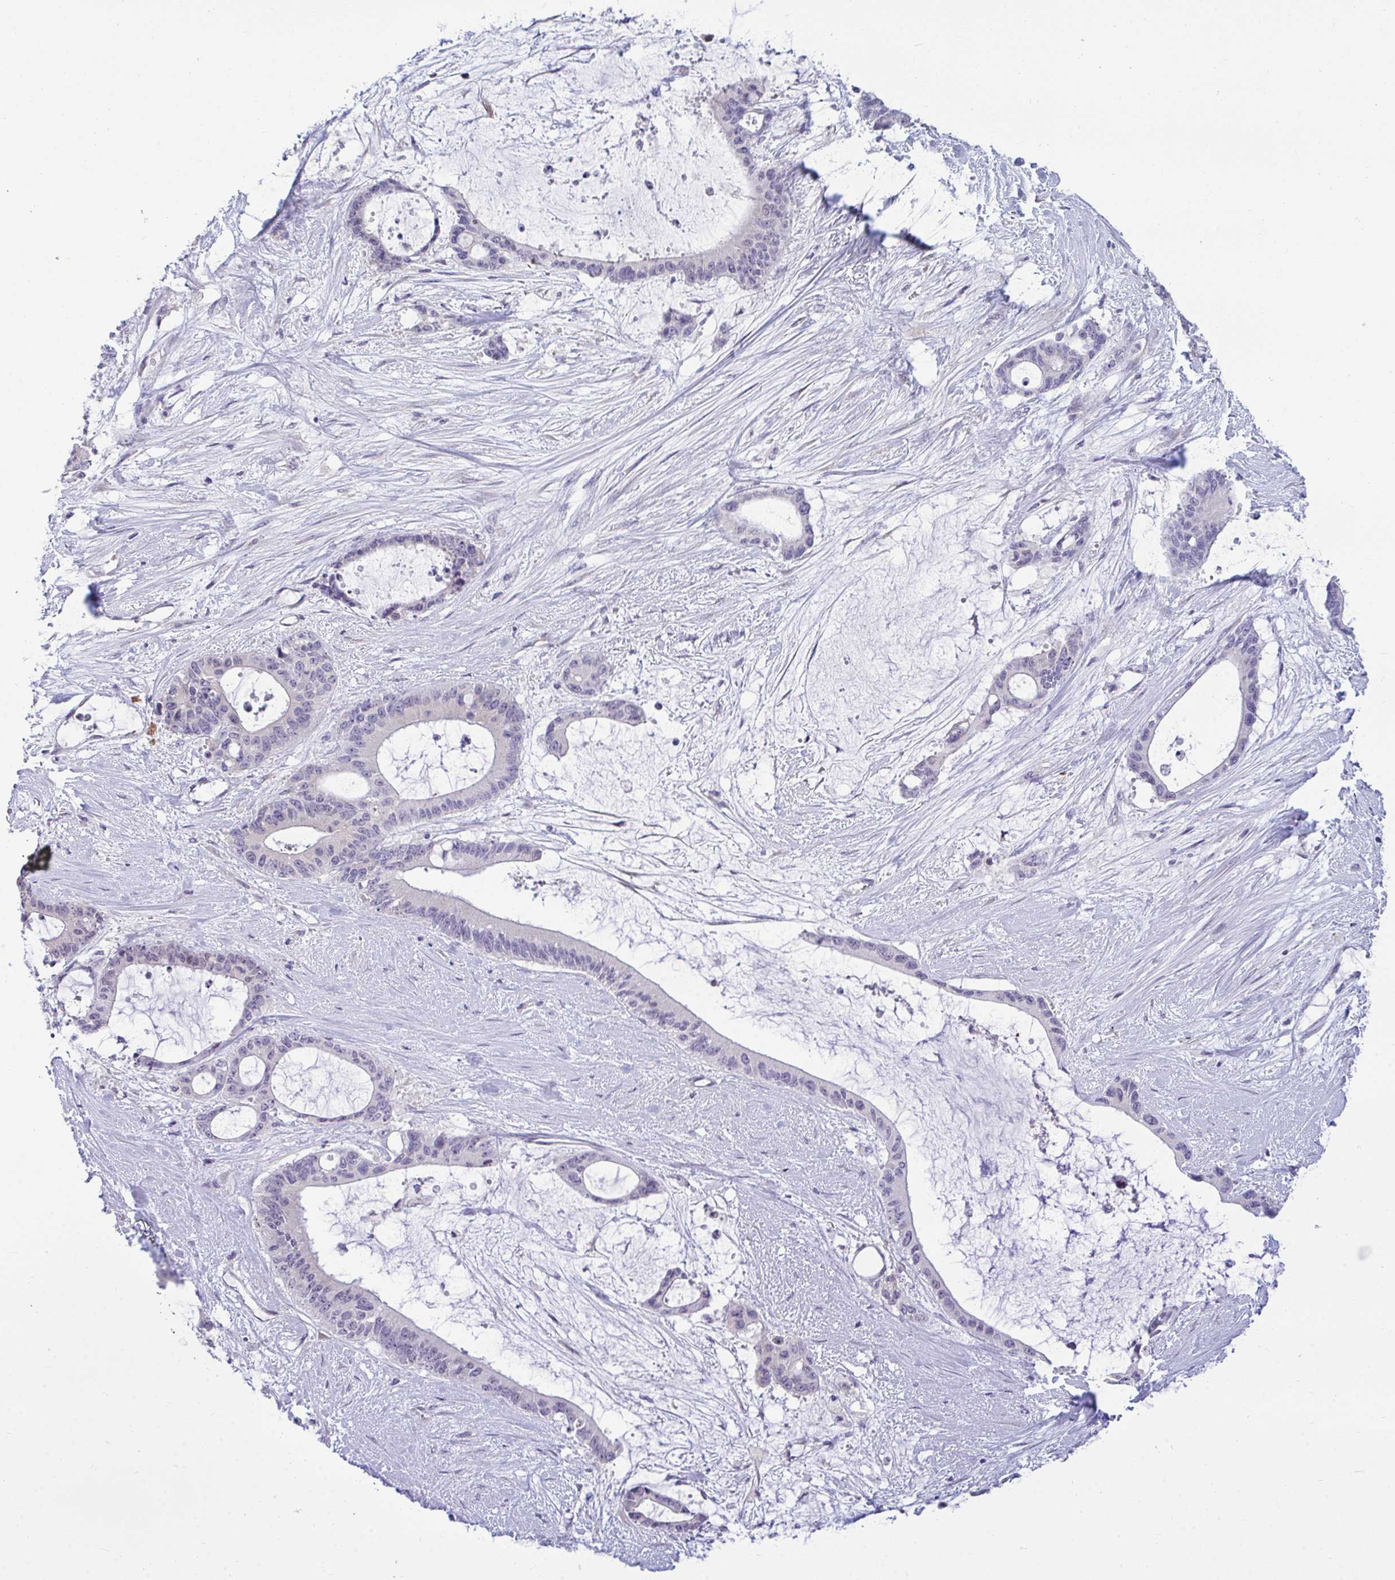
{"staining": {"intensity": "negative", "quantity": "none", "location": "none"}, "tissue": "liver cancer", "cell_type": "Tumor cells", "image_type": "cancer", "snomed": [{"axis": "morphology", "description": "Normal tissue, NOS"}, {"axis": "morphology", "description": "Cholangiocarcinoma"}, {"axis": "topography", "description": "Liver"}, {"axis": "topography", "description": "Peripheral nerve tissue"}], "caption": "Image shows no protein staining in tumor cells of liver cancer (cholangiocarcinoma) tissue.", "gene": "PIGK", "patient": {"sex": "female", "age": 73}}